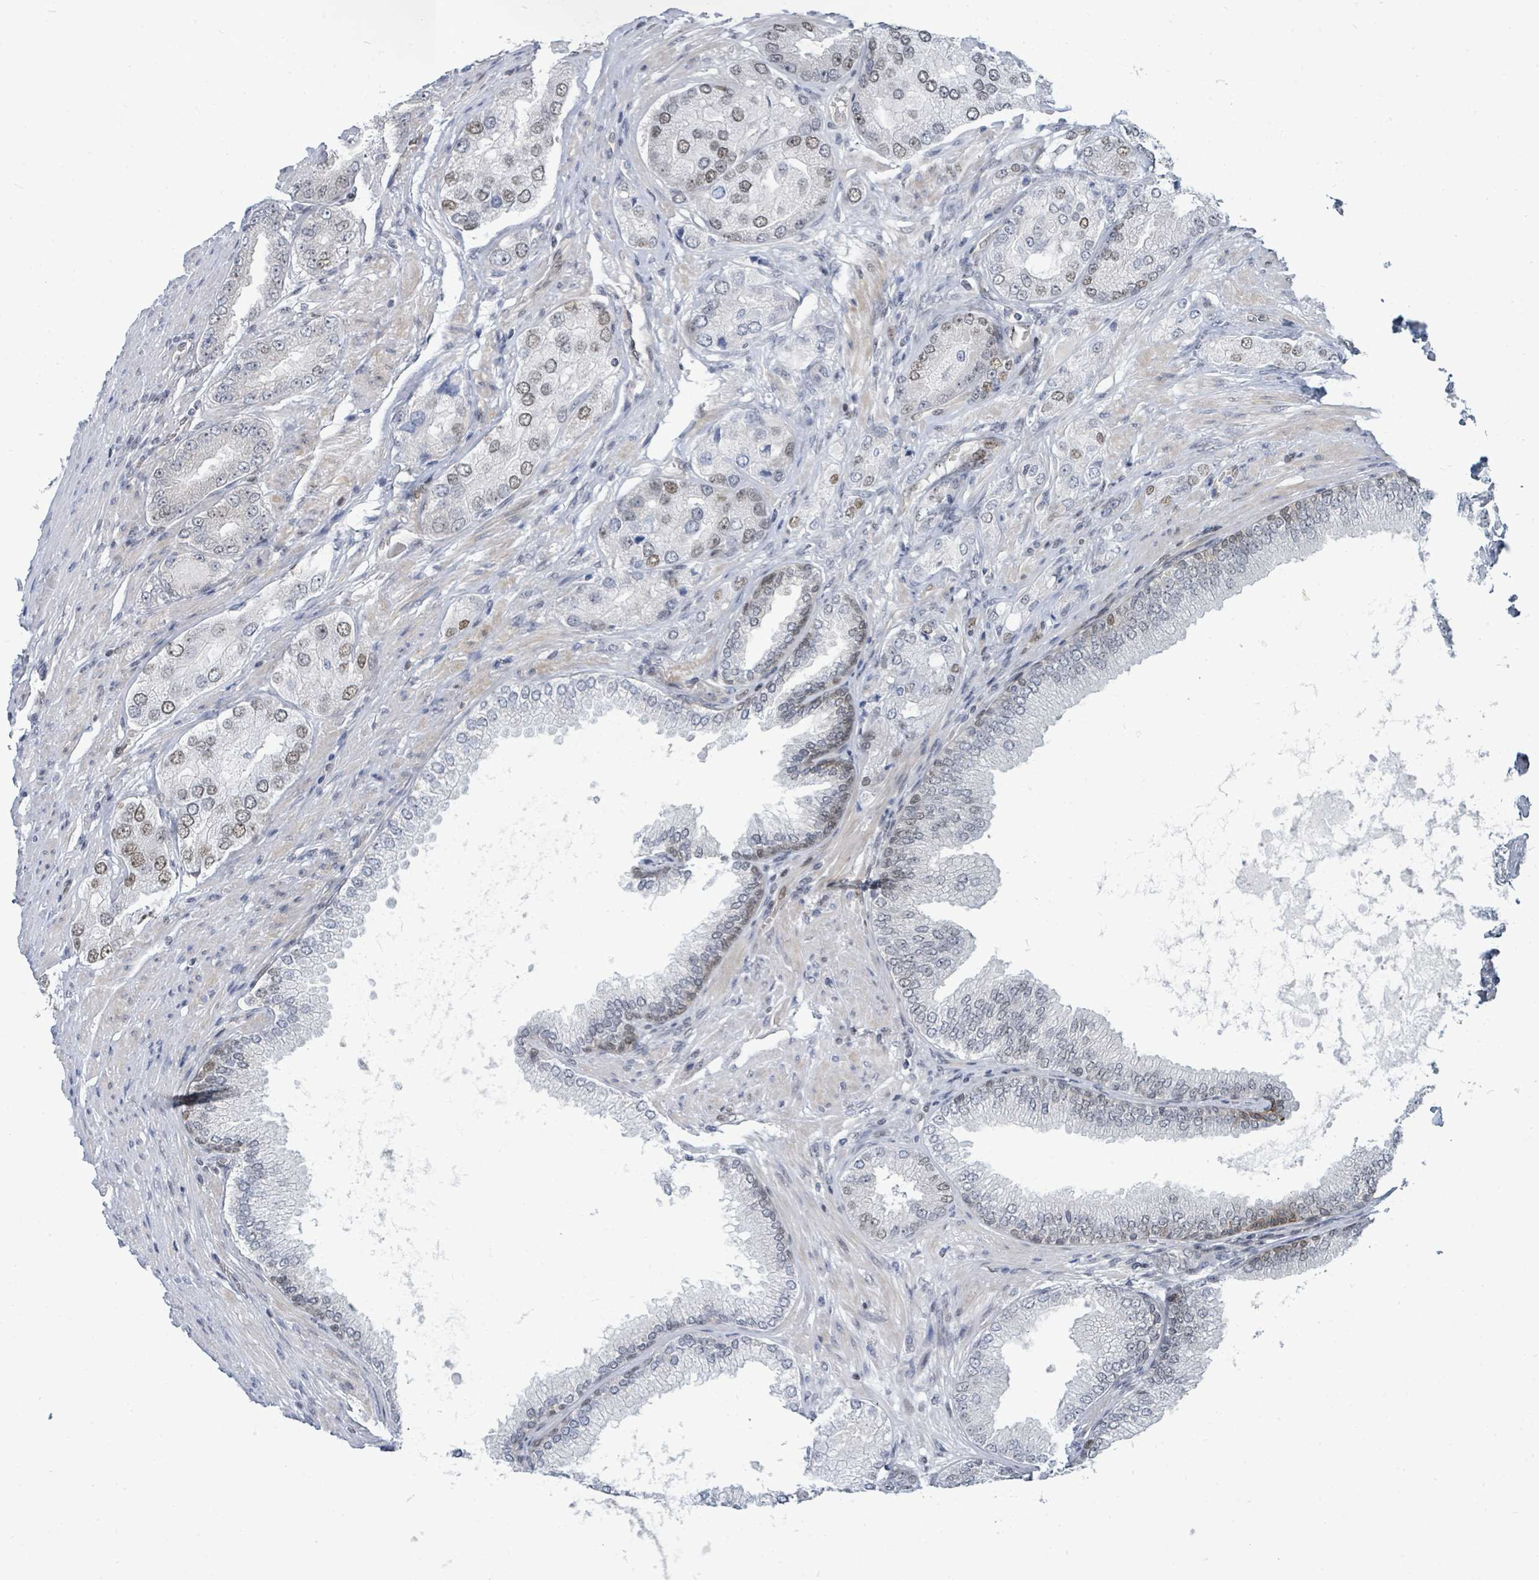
{"staining": {"intensity": "moderate", "quantity": "<25%", "location": "nuclear"}, "tissue": "prostate cancer", "cell_type": "Tumor cells", "image_type": "cancer", "snomed": [{"axis": "morphology", "description": "Adenocarcinoma, High grade"}, {"axis": "topography", "description": "Prostate"}], "caption": "This is a micrograph of immunohistochemistry staining of prostate cancer, which shows moderate expression in the nuclear of tumor cells.", "gene": "SUMO4", "patient": {"sex": "male", "age": 71}}